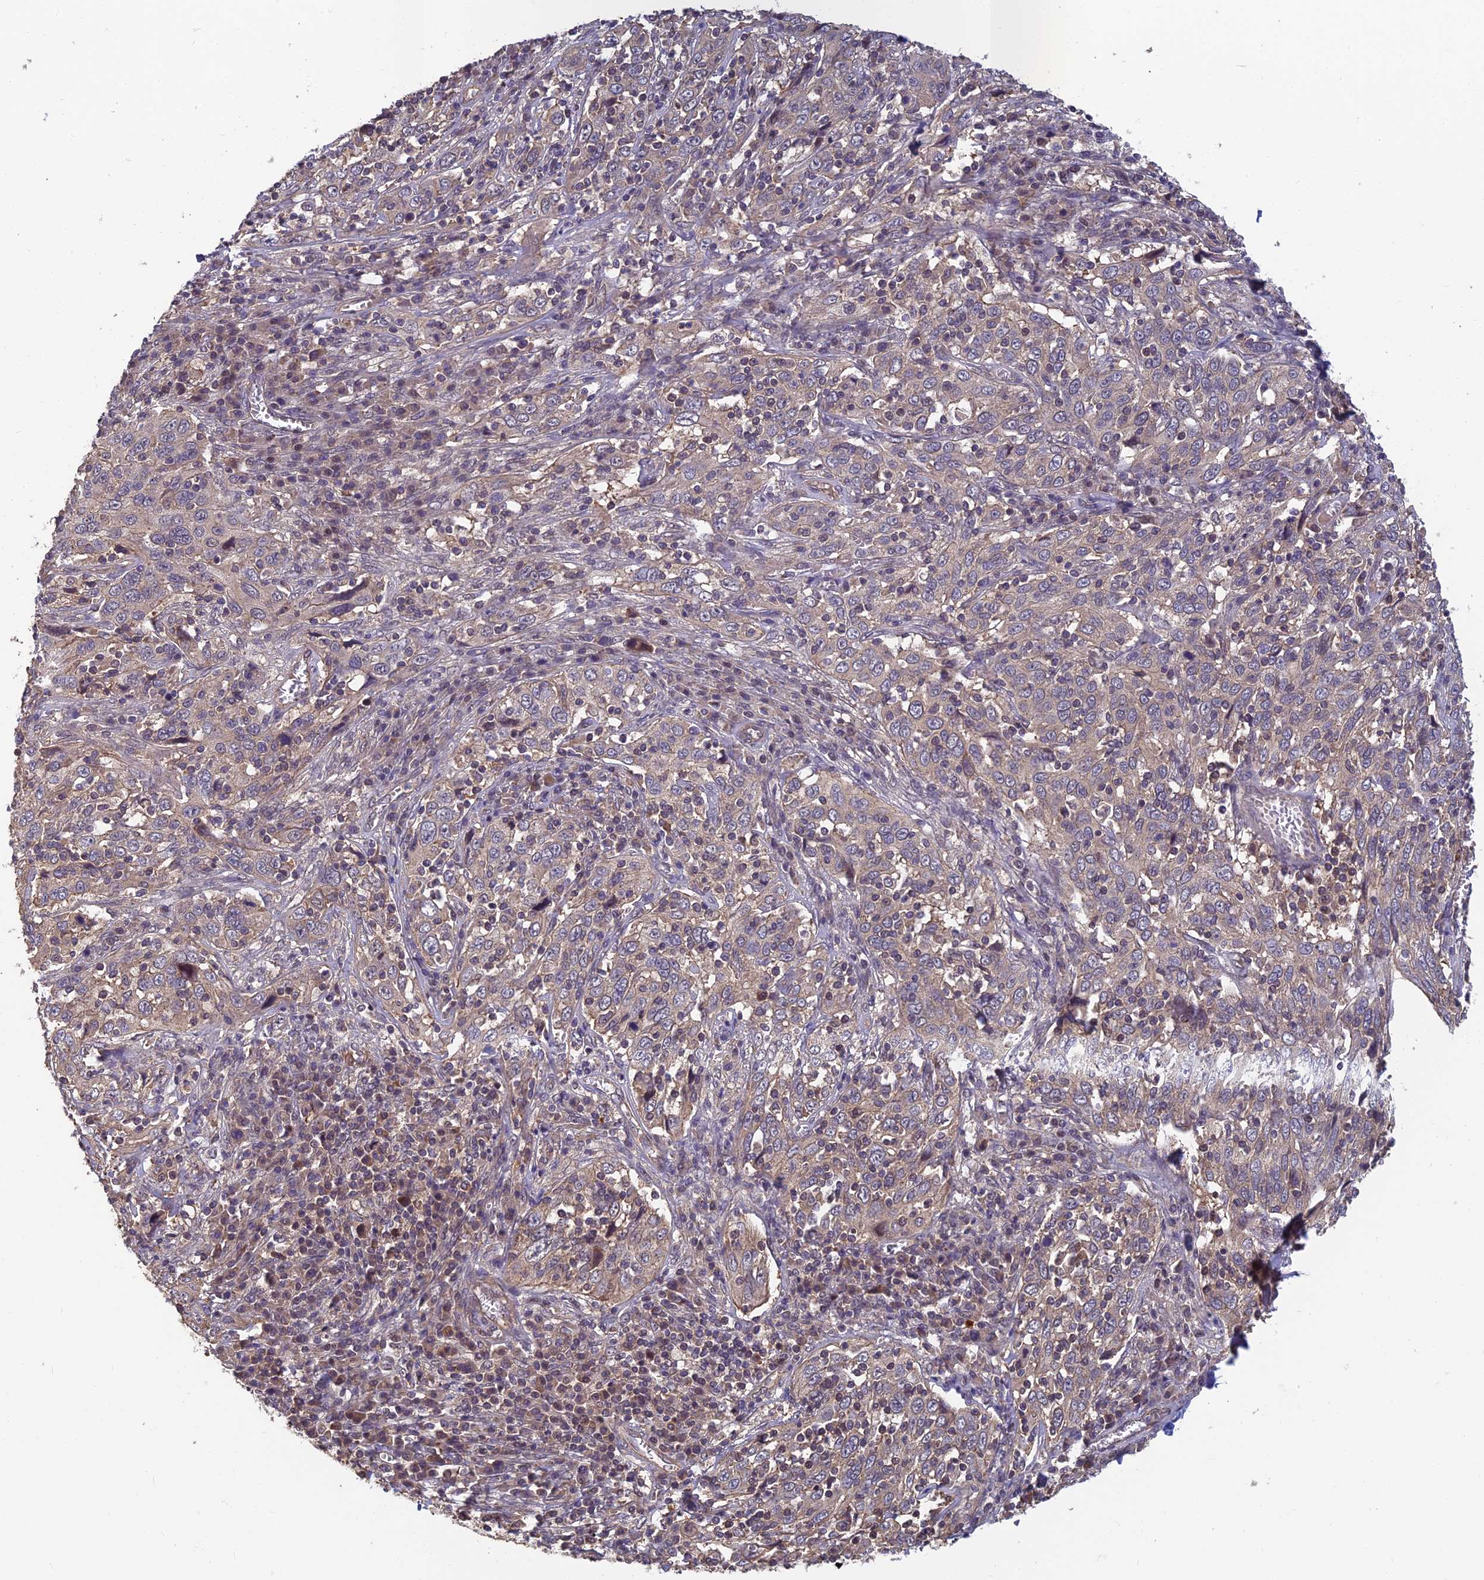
{"staining": {"intensity": "weak", "quantity": "<25%", "location": "cytoplasmic/membranous"}, "tissue": "cervical cancer", "cell_type": "Tumor cells", "image_type": "cancer", "snomed": [{"axis": "morphology", "description": "Squamous cell carcinoma, NOS"}, {"axis": "topography", "description": "Cervix"}], "caption": "DAB (3,3'-diaminobenzidine) immunohistochemical staining of cervical cancer demonstrates no significant positivity in tumor cells.", "gene": "PIKFYVE", "patient": {"sex": "female", "age": 46}}